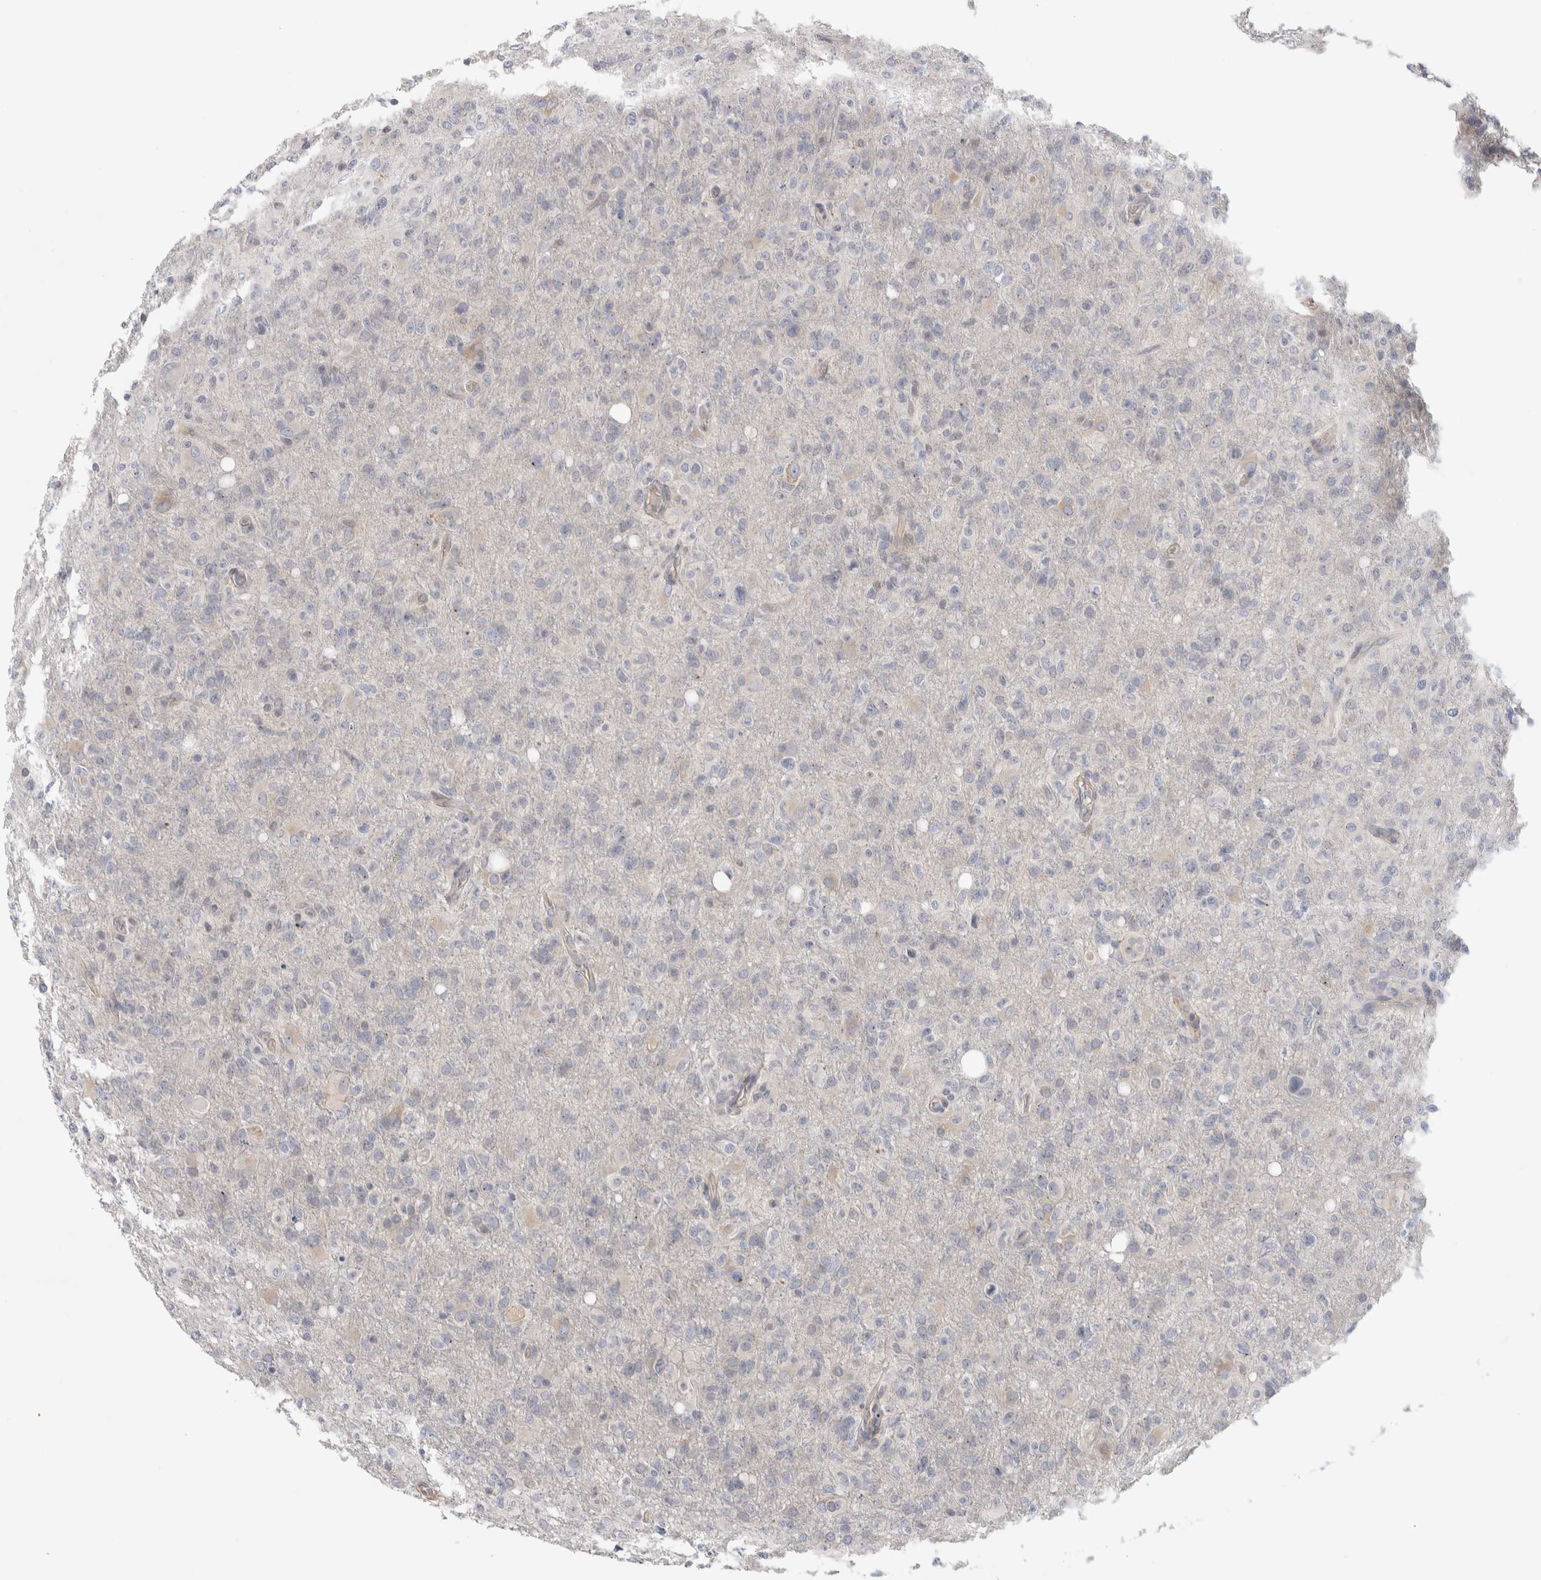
{"staining": {"intensity": "negative", "quantity": "none", "location": "none"}, "tissue": "glioma", "cell_type": "Tumor cells", "image_type": "cancer", "snomed": [{"axis": "morphology", "description": "Glioma, malignant, High grade"}, {"axis": "topography", "description": "Brain"}], "caption": "Immunohistochemistry (IHC) micrograph of human glioma stained for a protein (brown), which displays no positivity in tumor cells.", "gene": "SYTL5", "patient": {"sex": "female", "age": 57}}